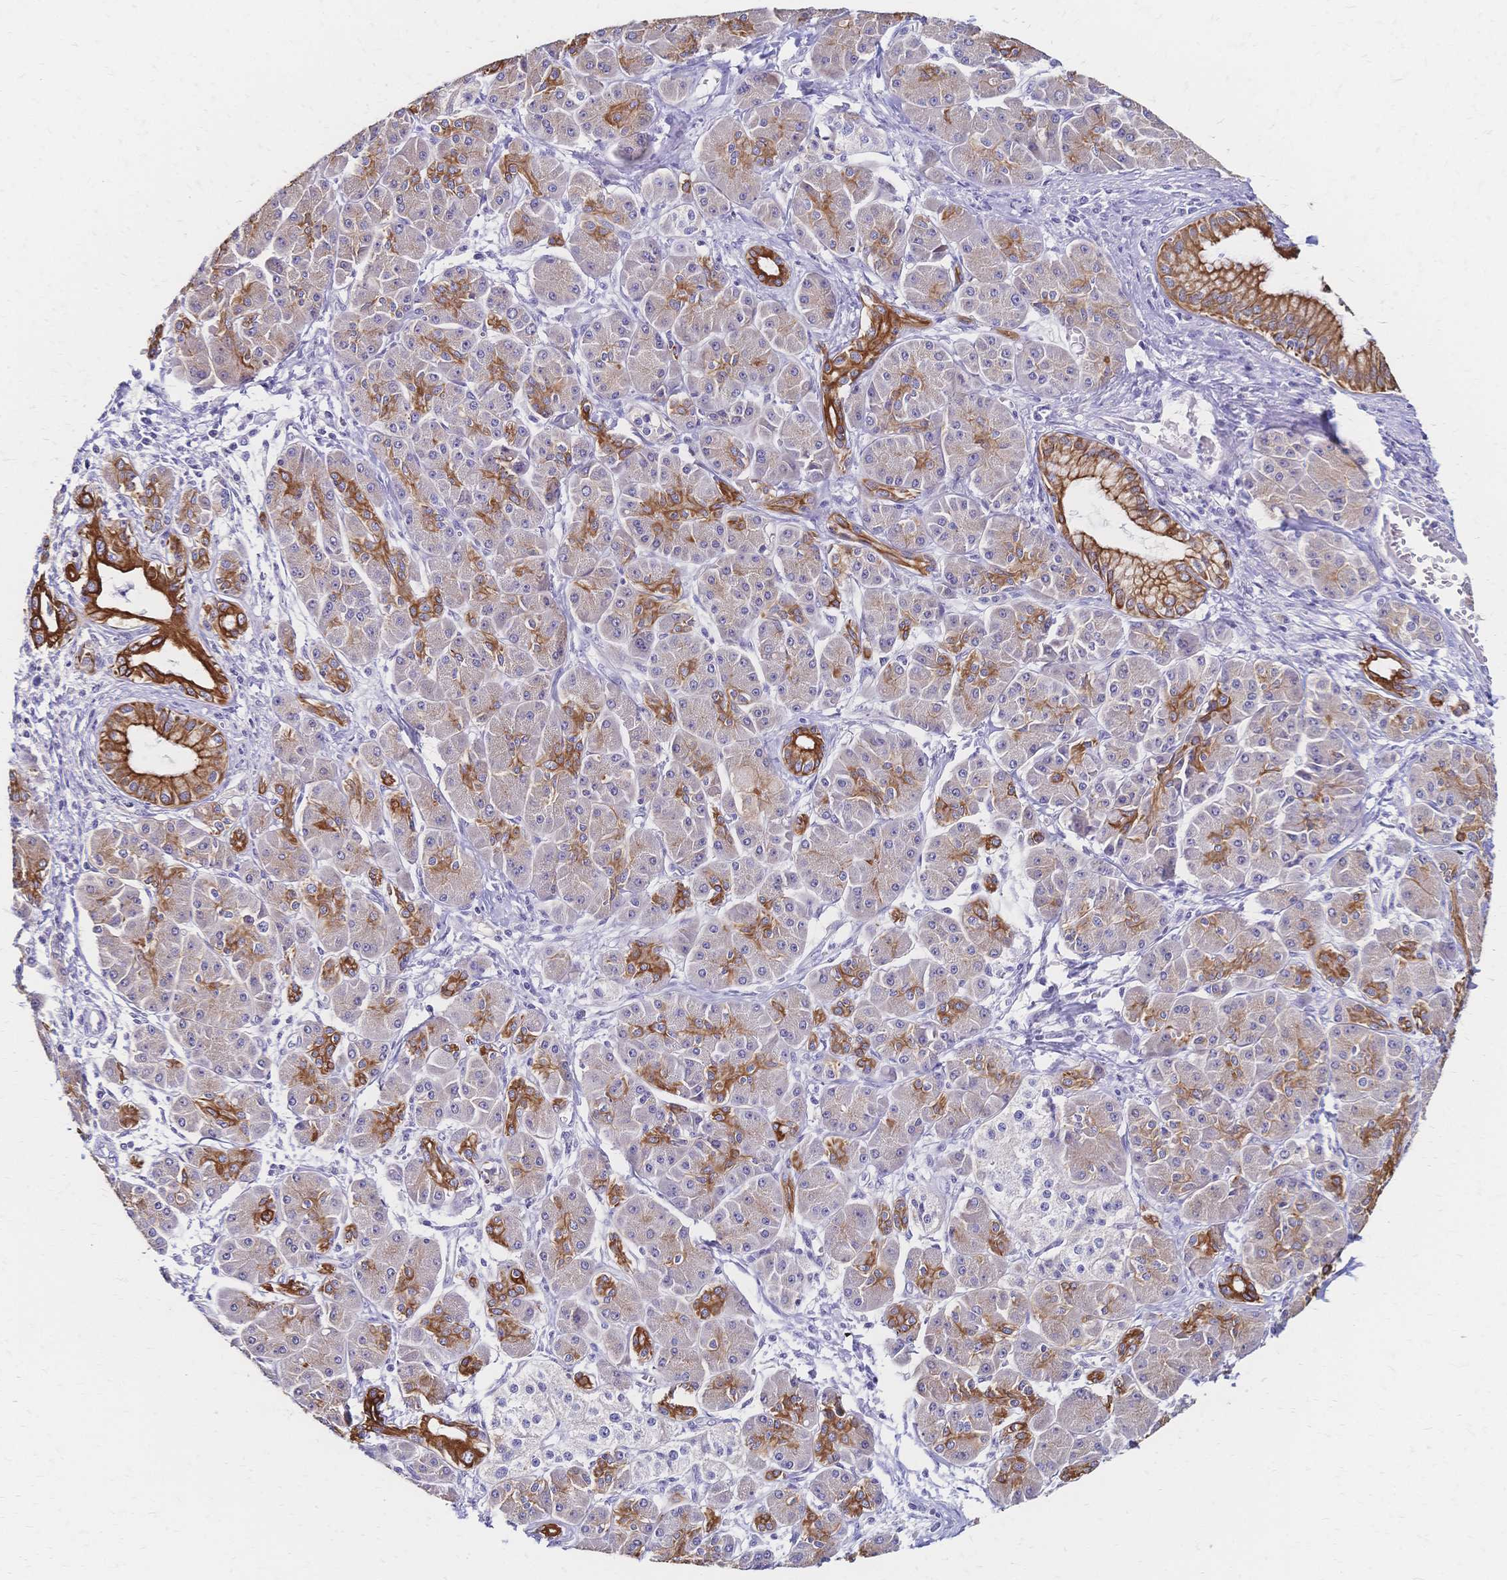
{"staining": {"intensity": "strong", "quantity": "25%-75%", "location": "cytoplasmic/membranous"}, "tissue": "pancreatic cancer", "cell_type": "Tumor cells", "image_type": "cancer", "snomed": [{"axis": "morphology", "description": "Adenocarcinoma, NOS"}, {"axis": "topography", "description": "Pancreas"}], "caption": "An IHC image of neoplastic tissue is shown. Protein staining in brown labels strong cytoplasmic/membranous positivity in pancreatic adenocarcinoma within tumor cells. (DAB IHC with brightfield microscopy, high magnification).", "gene": "DTNB", "patient": {"sex": "male", "age": 70}}